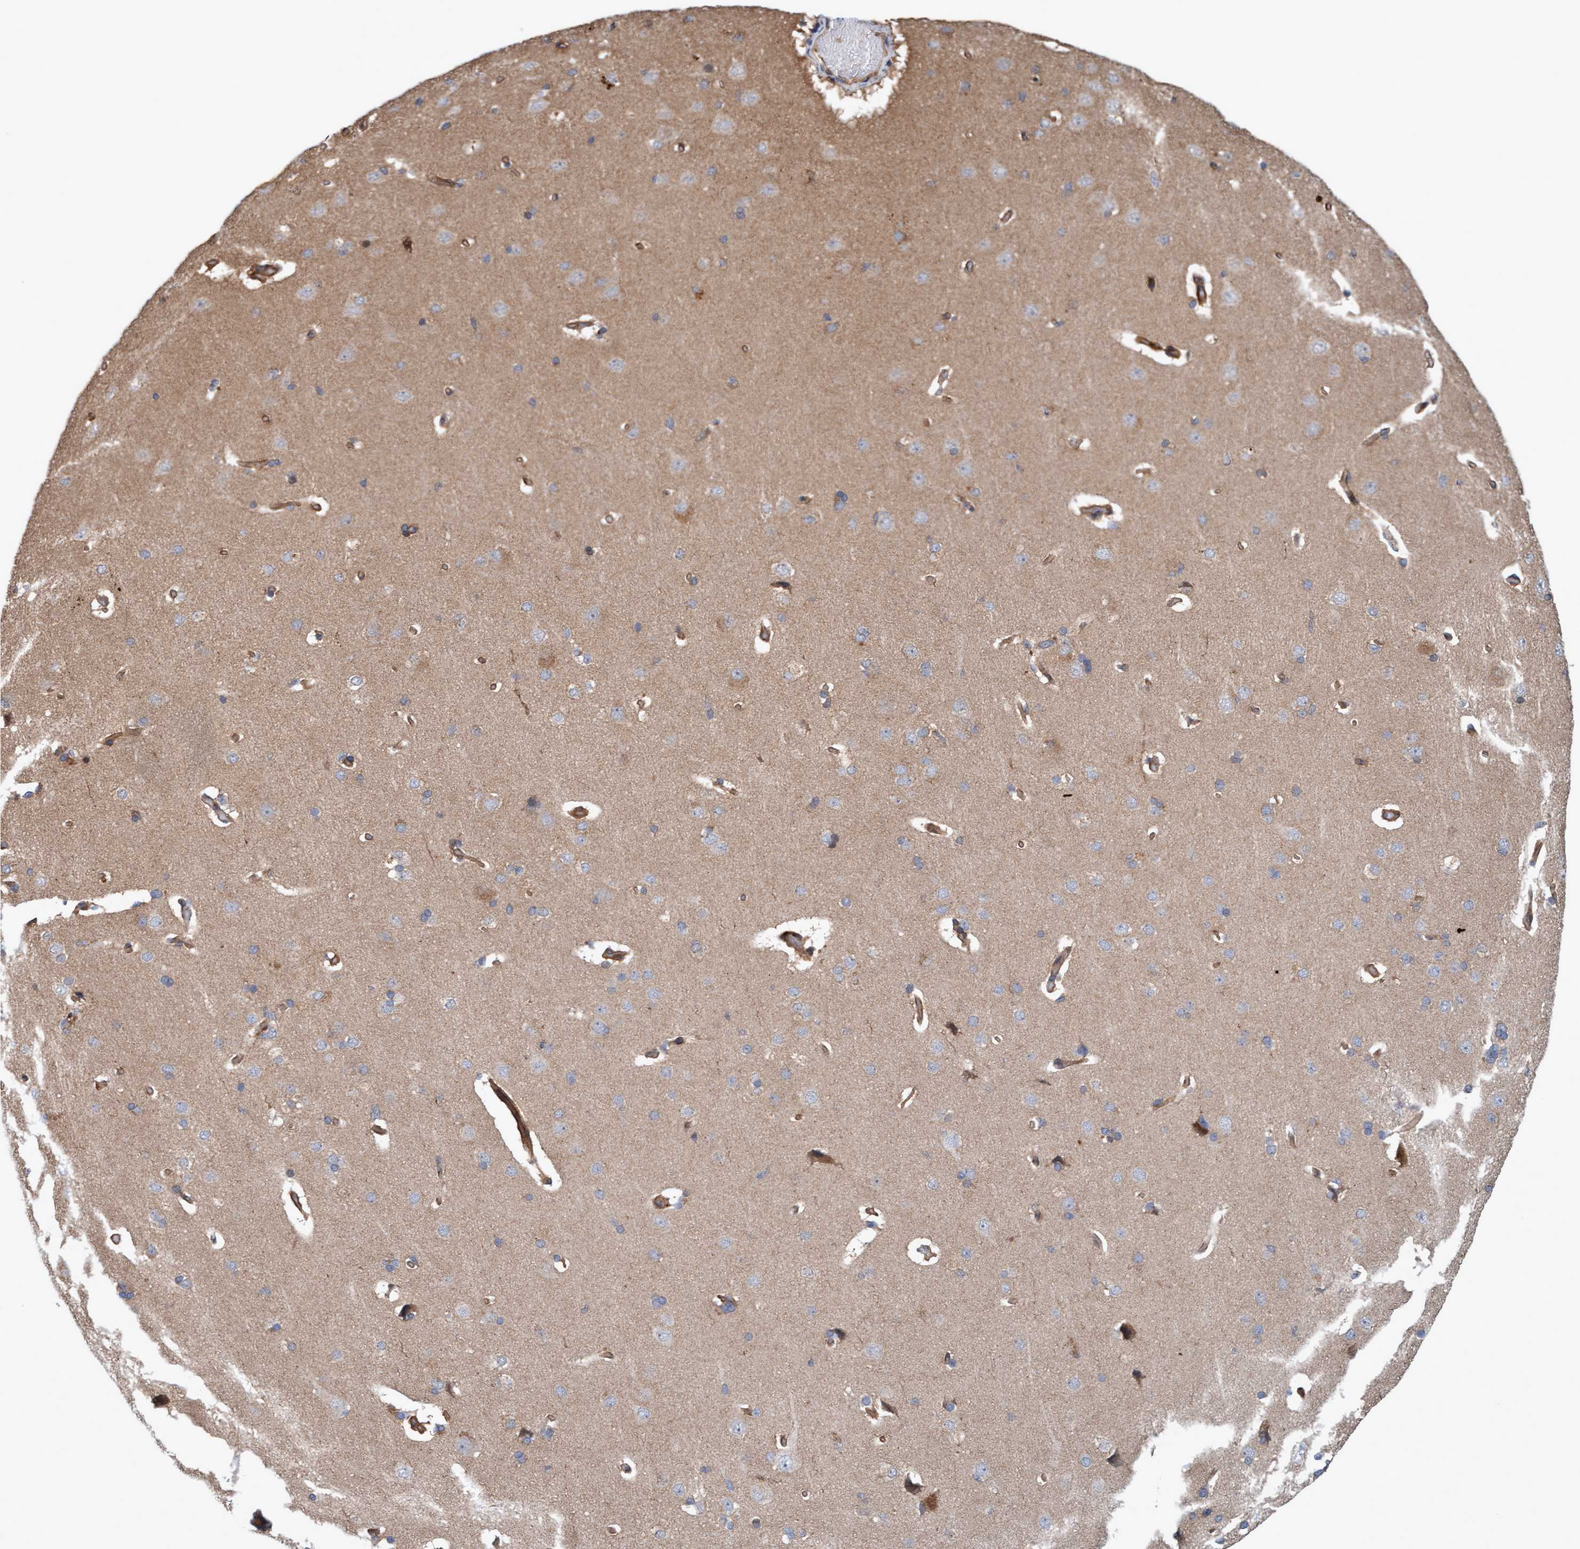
{"staining": {"intensity": "moderate", "quantity": ">75%", "location": "cytoplasmic/membranous"}, "tissue": "cerebral cortex", "cell_type": "Endothelial cells", "image_type": "normal", "snomed": [{"axis": "morphology", "description": "Normal tissue, NOS"}, {"axis": "topography", "description": "Cerebral cortex"}], "caption": "IHC image of unremarkable cerebral cortex stained for a protein (brown), which exhibits medium levels of moderate cytoplasmic/membranous staining in about >75% of endothelial cells.", "gene": "ERAL1", "patient": {"sex": "male", "age": 62}}